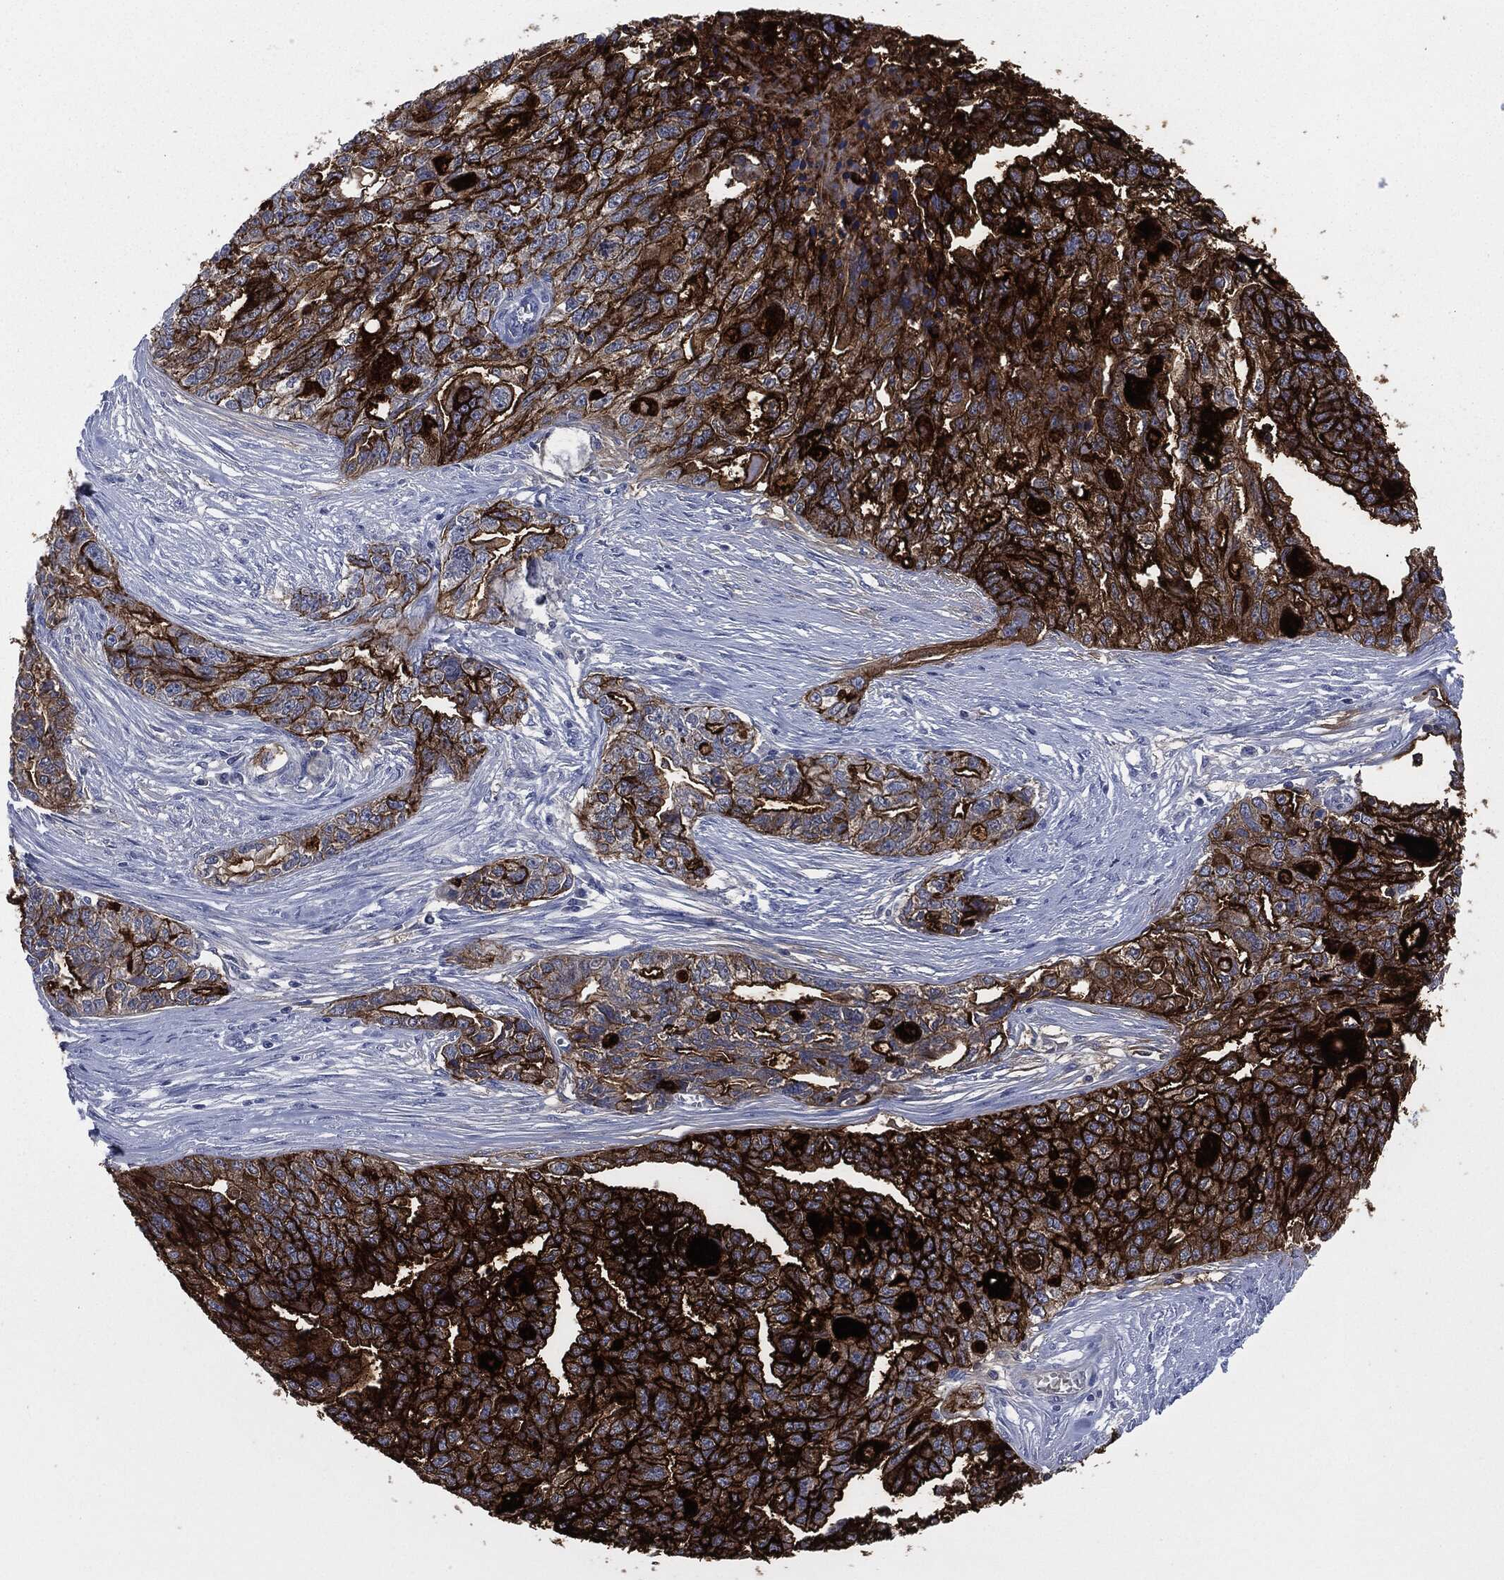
{"staining": {"intensity": "strong", "quantity": "25%-75%", "location": "cytoplasmic/membranous"}, "tissue": "ovarian cancer", "cell_type": "Tumor cells", "image_type": "cancer", "snomed": [{"axis": "morphology", "description": "Cystadenocarcinoma, serous, NOS"}, {"axis": "topography", "description": "Ovary"}], "caption": "Protein staining of ovarian cancer tissue displays strong cytoplasmic/membranous staining in approximately 25%-75% of tumor cells. The staining was performed using DAB (3,3'-diaminobenzidine) to visualize the protein expression in brown, while the nuclei were stained in blue with hematoxylin (Magnification: 20x).", "gene": "MUC16", "patient": {"sex": "female", "age": 51}}